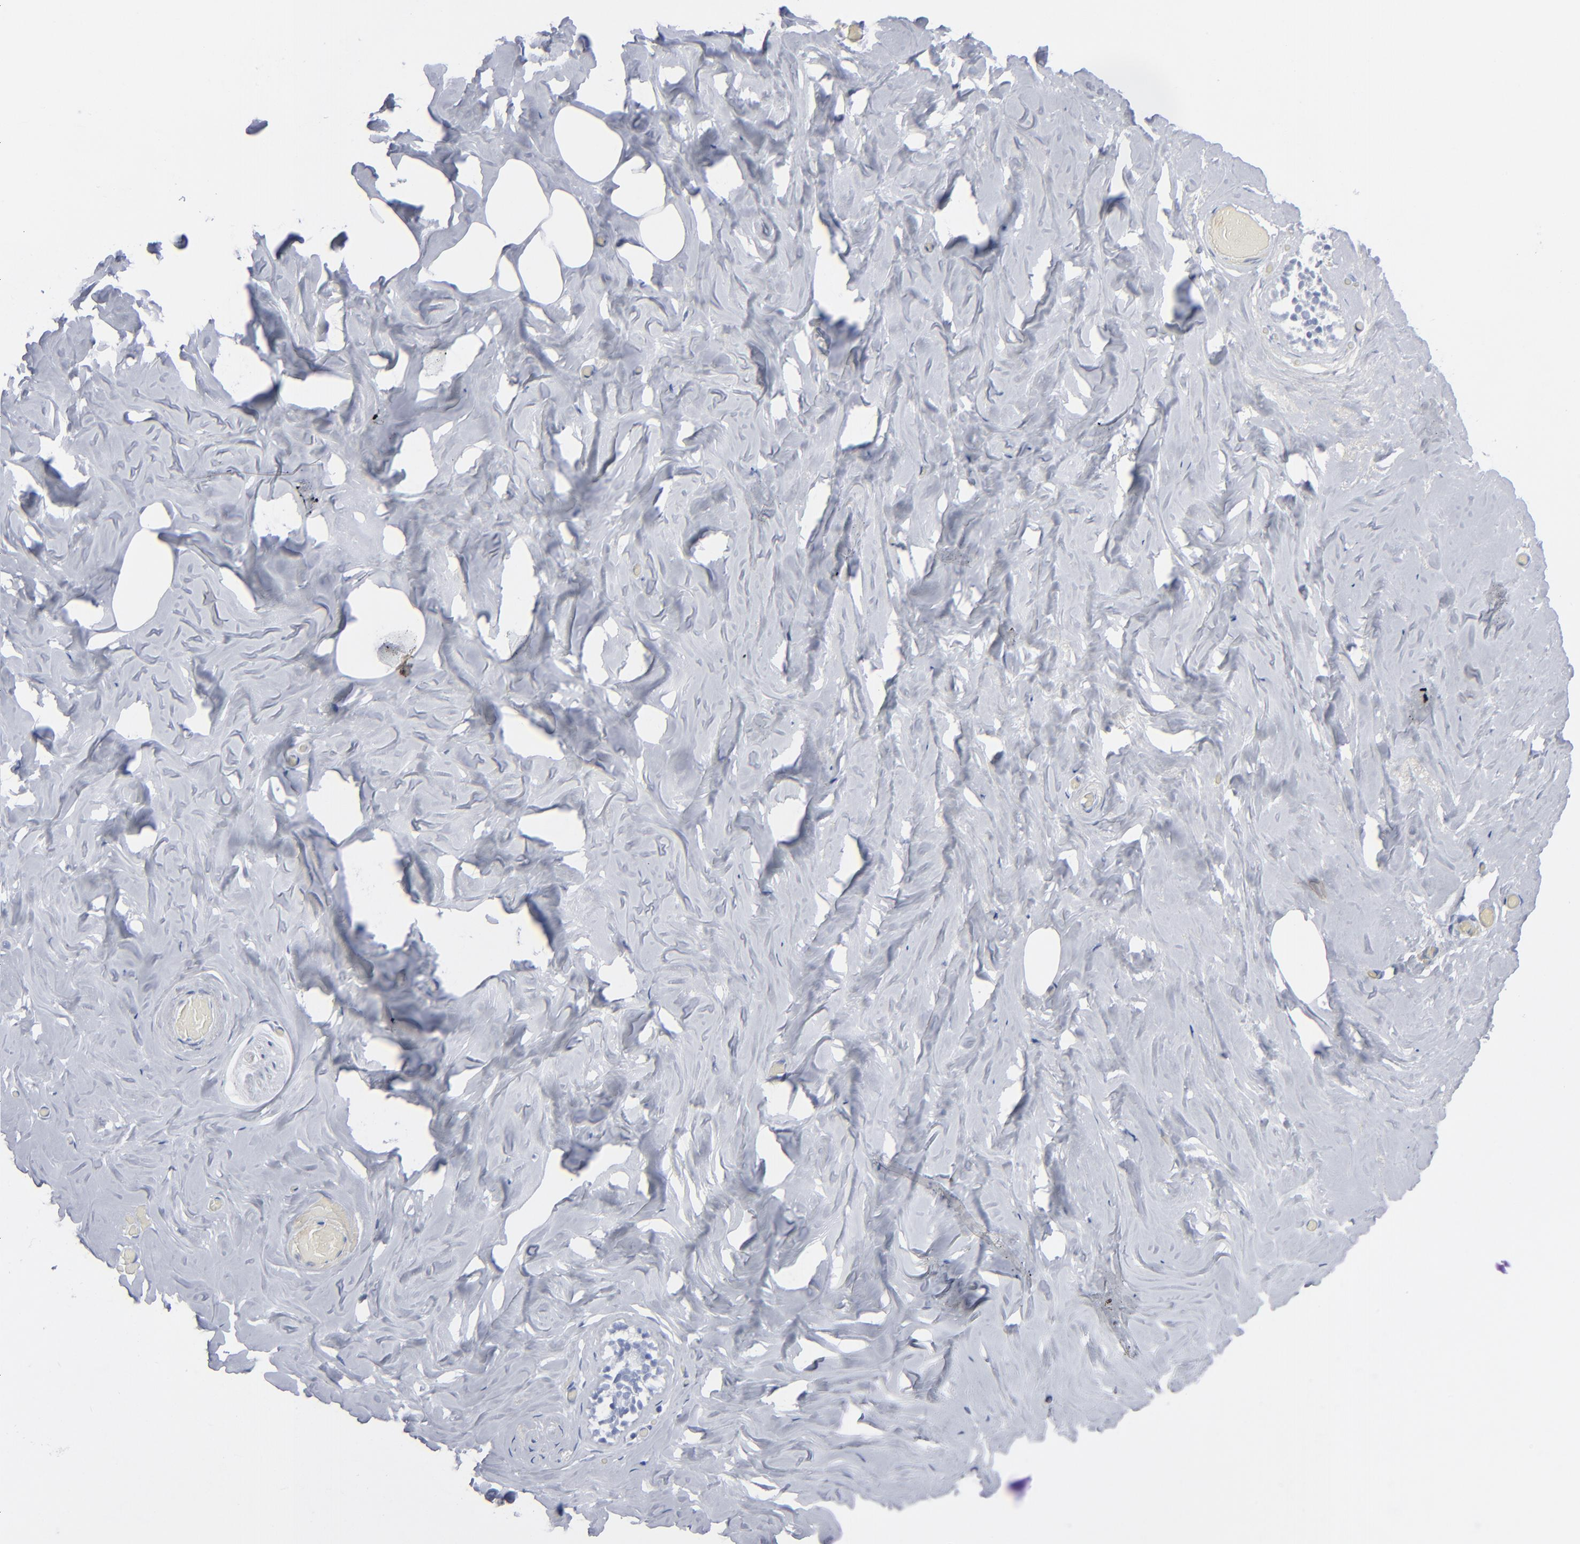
{"staining": {"intensity": "negative", "quantity": "none", "location": "none"}, "tissue": "breast", "cell_type": "Adipocytes", "image_type": "normal", "snomed": [{"axis": "morphology", "description": "Normal tissue, NOS"}, {"axis": "topography", "description": "Breast"}], "caption": "Breast was stained to show a protein in brown. There is no significant expression in adipocytes. The staining is performed using DAB brown chromogen with nuclei counter-stained in using hematoxylin.", "gene": "MSLN", "patient": {"sex": "female", "age": 75}}